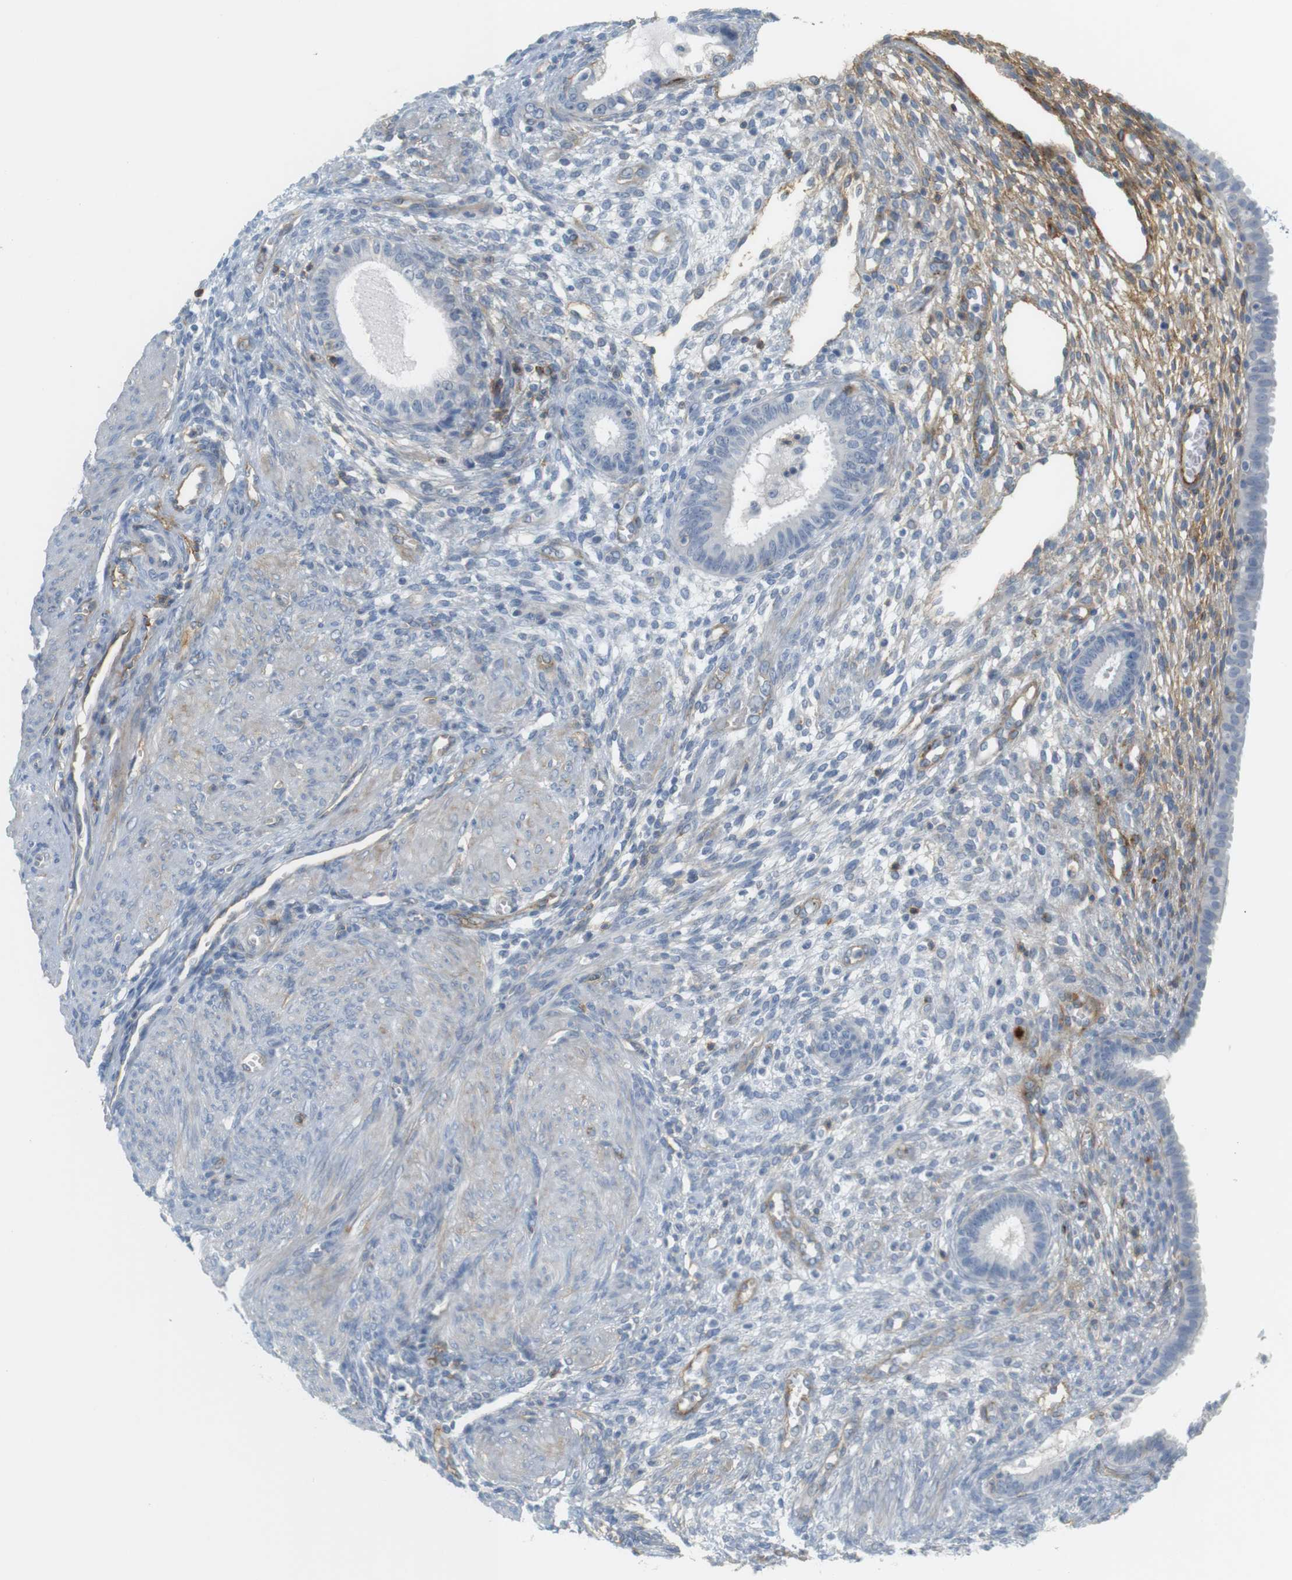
{"staining": {"intensity": "moderate", "quantity": "25%-75%", "location": "cytoplasmic/membranous"}, "tissue": "endometrium", "cell_type": "Cells in endometrial stroma", "image_type": "normal", "snomed": [{"axis": "morphology", "description": "Normal tissue, NOS"}, {"axis": "topography", "description": "Endometrium"}], "caption": "Immunohistochemistry micrograph of unremarkable endometrium stained for a protein (brown), which exhibits medium levels of moderate cytoplasmic/membranous positivity in about 25%-75% of cells in endometrial stroma.", "gene": "F2R", "patient": {"sex": "female", "age": 72}}